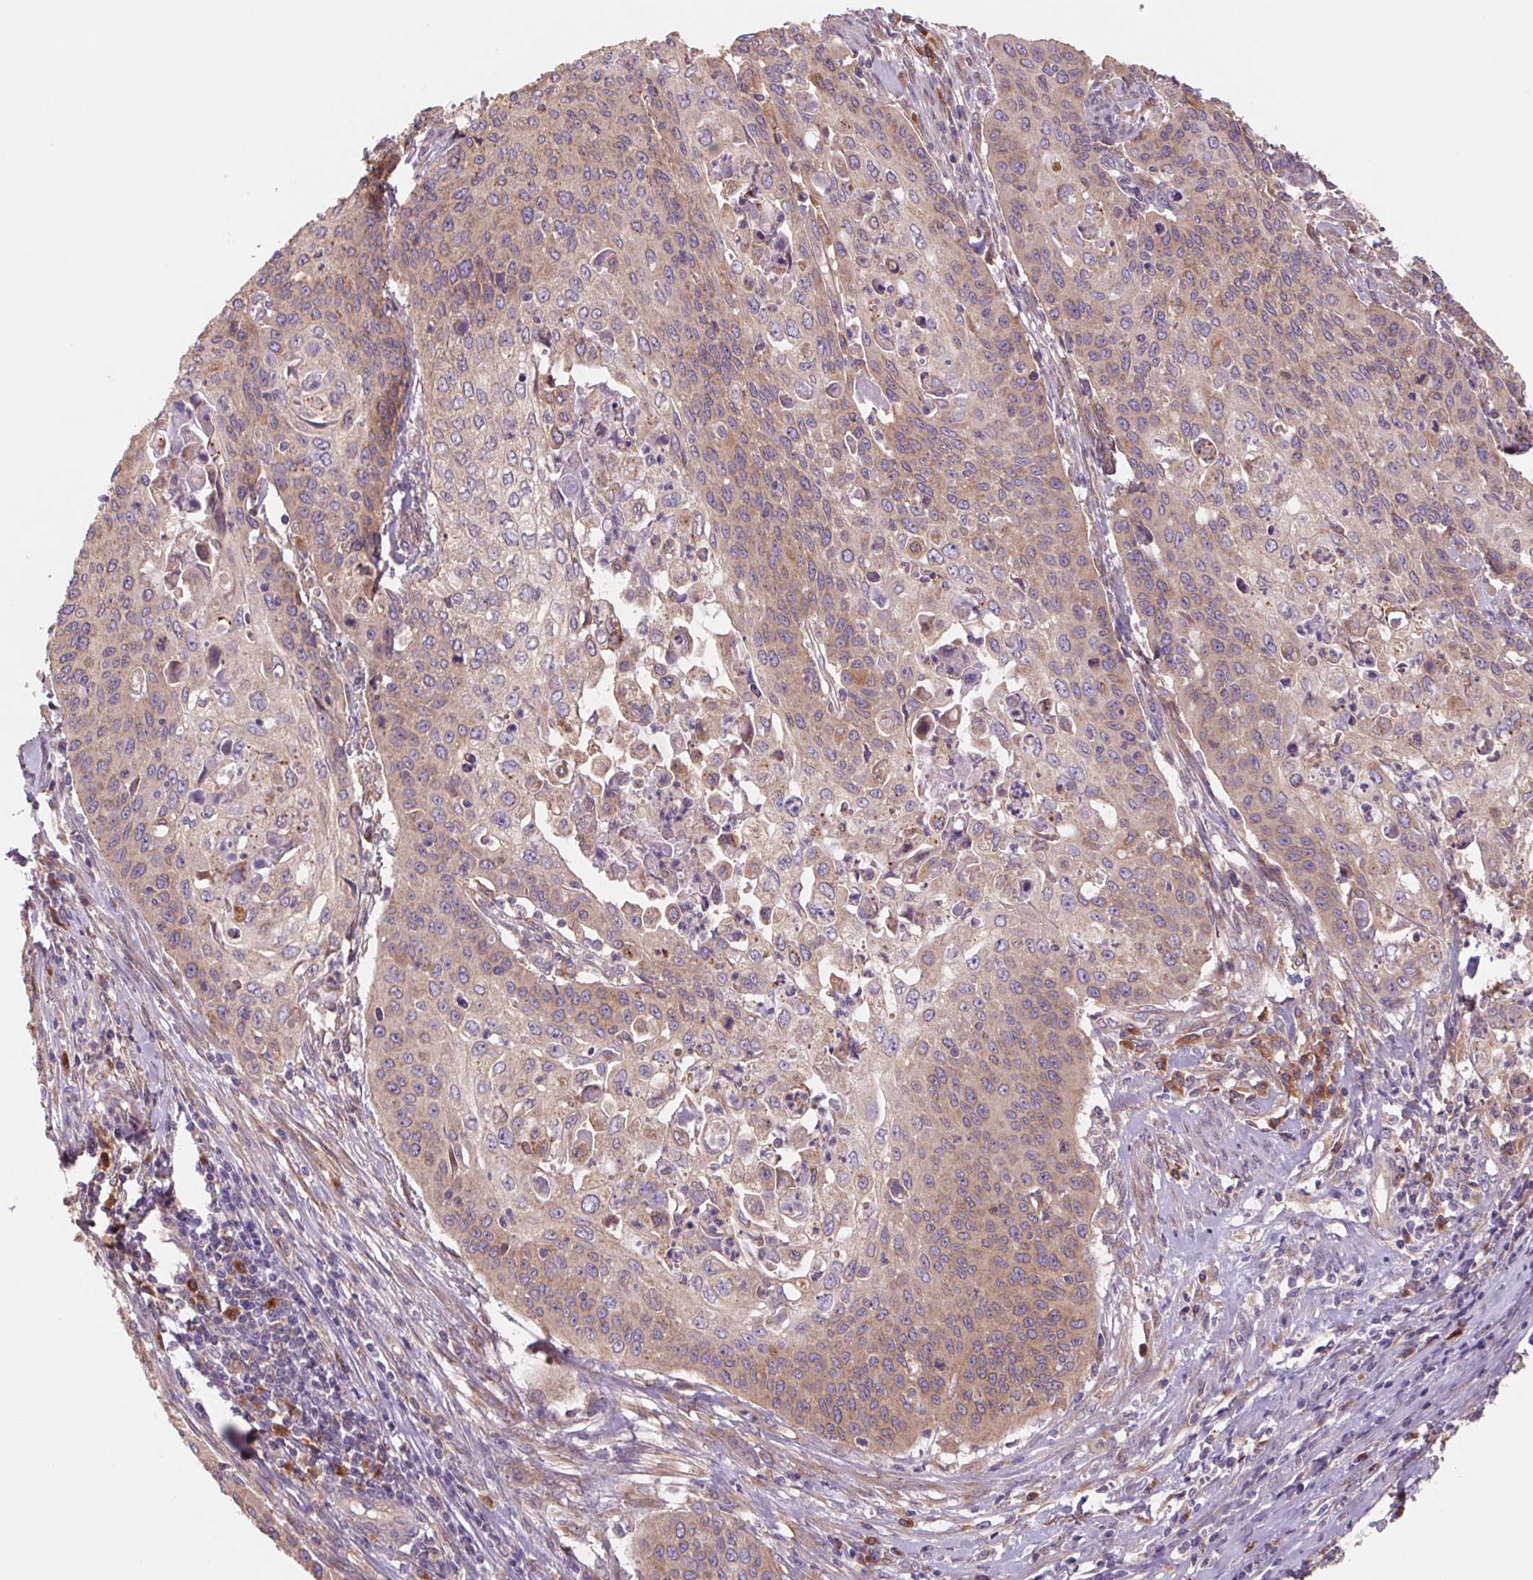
{"staining": {"intensity": "weak", "quantity": "25%-75%", "location": "cytoplasmic/membranous"}, "tissue": "cervical cancer", "cell_type": "Tumor cells", "image_type": "cancer", "snomed": [{"axis": "morphology", "description": "Squamous cell carcinoma, NOS"}, {"axis": "topography", "description": "Cervix"}], "caption": "Immunohistochemistry (IHC) photomicrograph of cervical cancer stained for a protein (brown), which shows low levels of weak cytoplasmic/membranous positivity in about 25%-75% of tumor cells.", "gene": "RAB1A", "patient": {"sex": "female", "age": 65}}